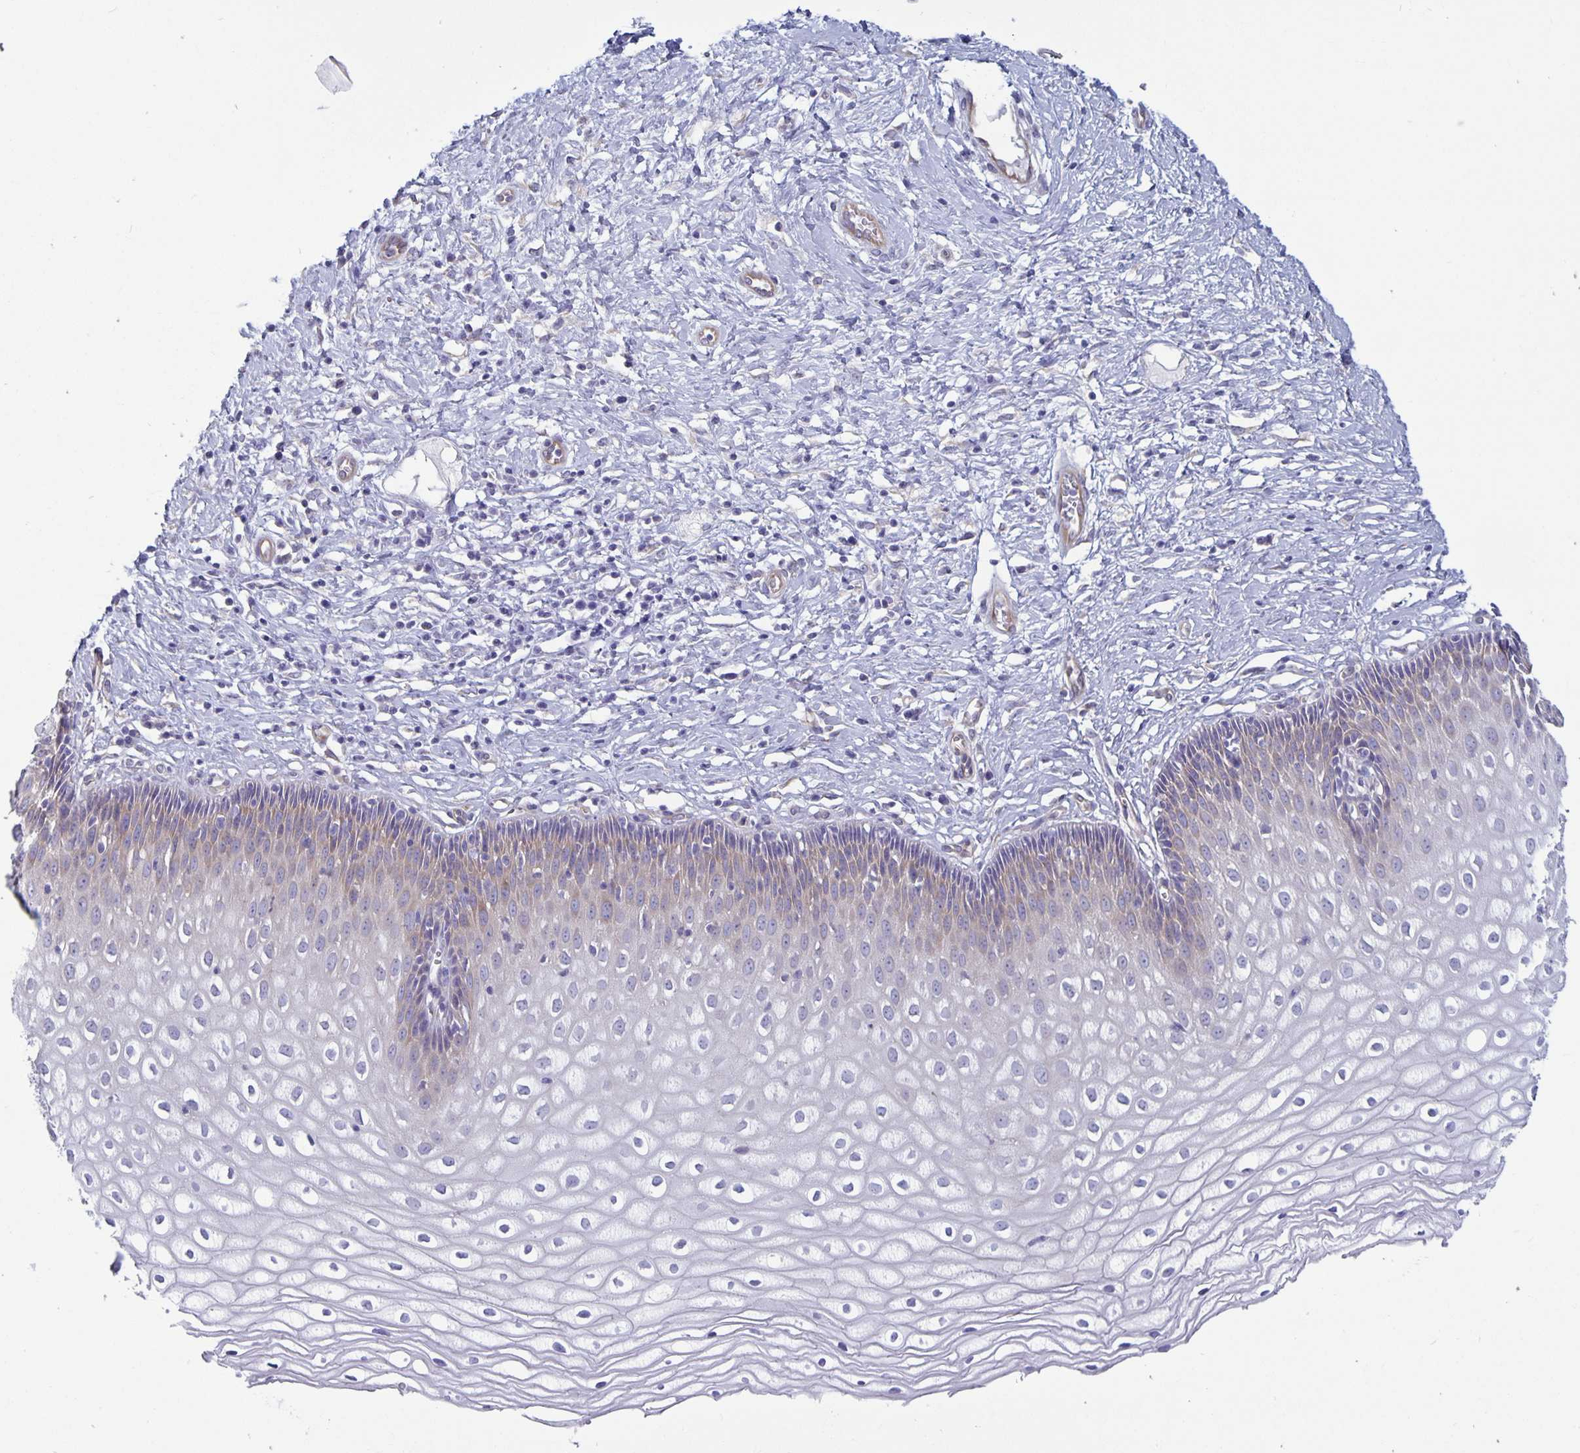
{"staining": {"intensity": "weak", "quantity": "25%-75%", "location": "cytoplasmic/membranous"}, "tissue": "cervix", "cell_type": "Glandular cells", "image_type": "normal", "snomed": [{"axis": "morphology", "description": "Normal tissue, NOS"}, {"axis": "topography", "description": "Cervix"}], "caption": "Immunohistochemistry image of benign cervix stained for a protein (brown), which reveals low levels of weak cytoplasmic/membranous positivity in approximately 25%-75% of glandular cells.", "gene": "PLCB3", "patient": {"sex": "female", "age": 36}}